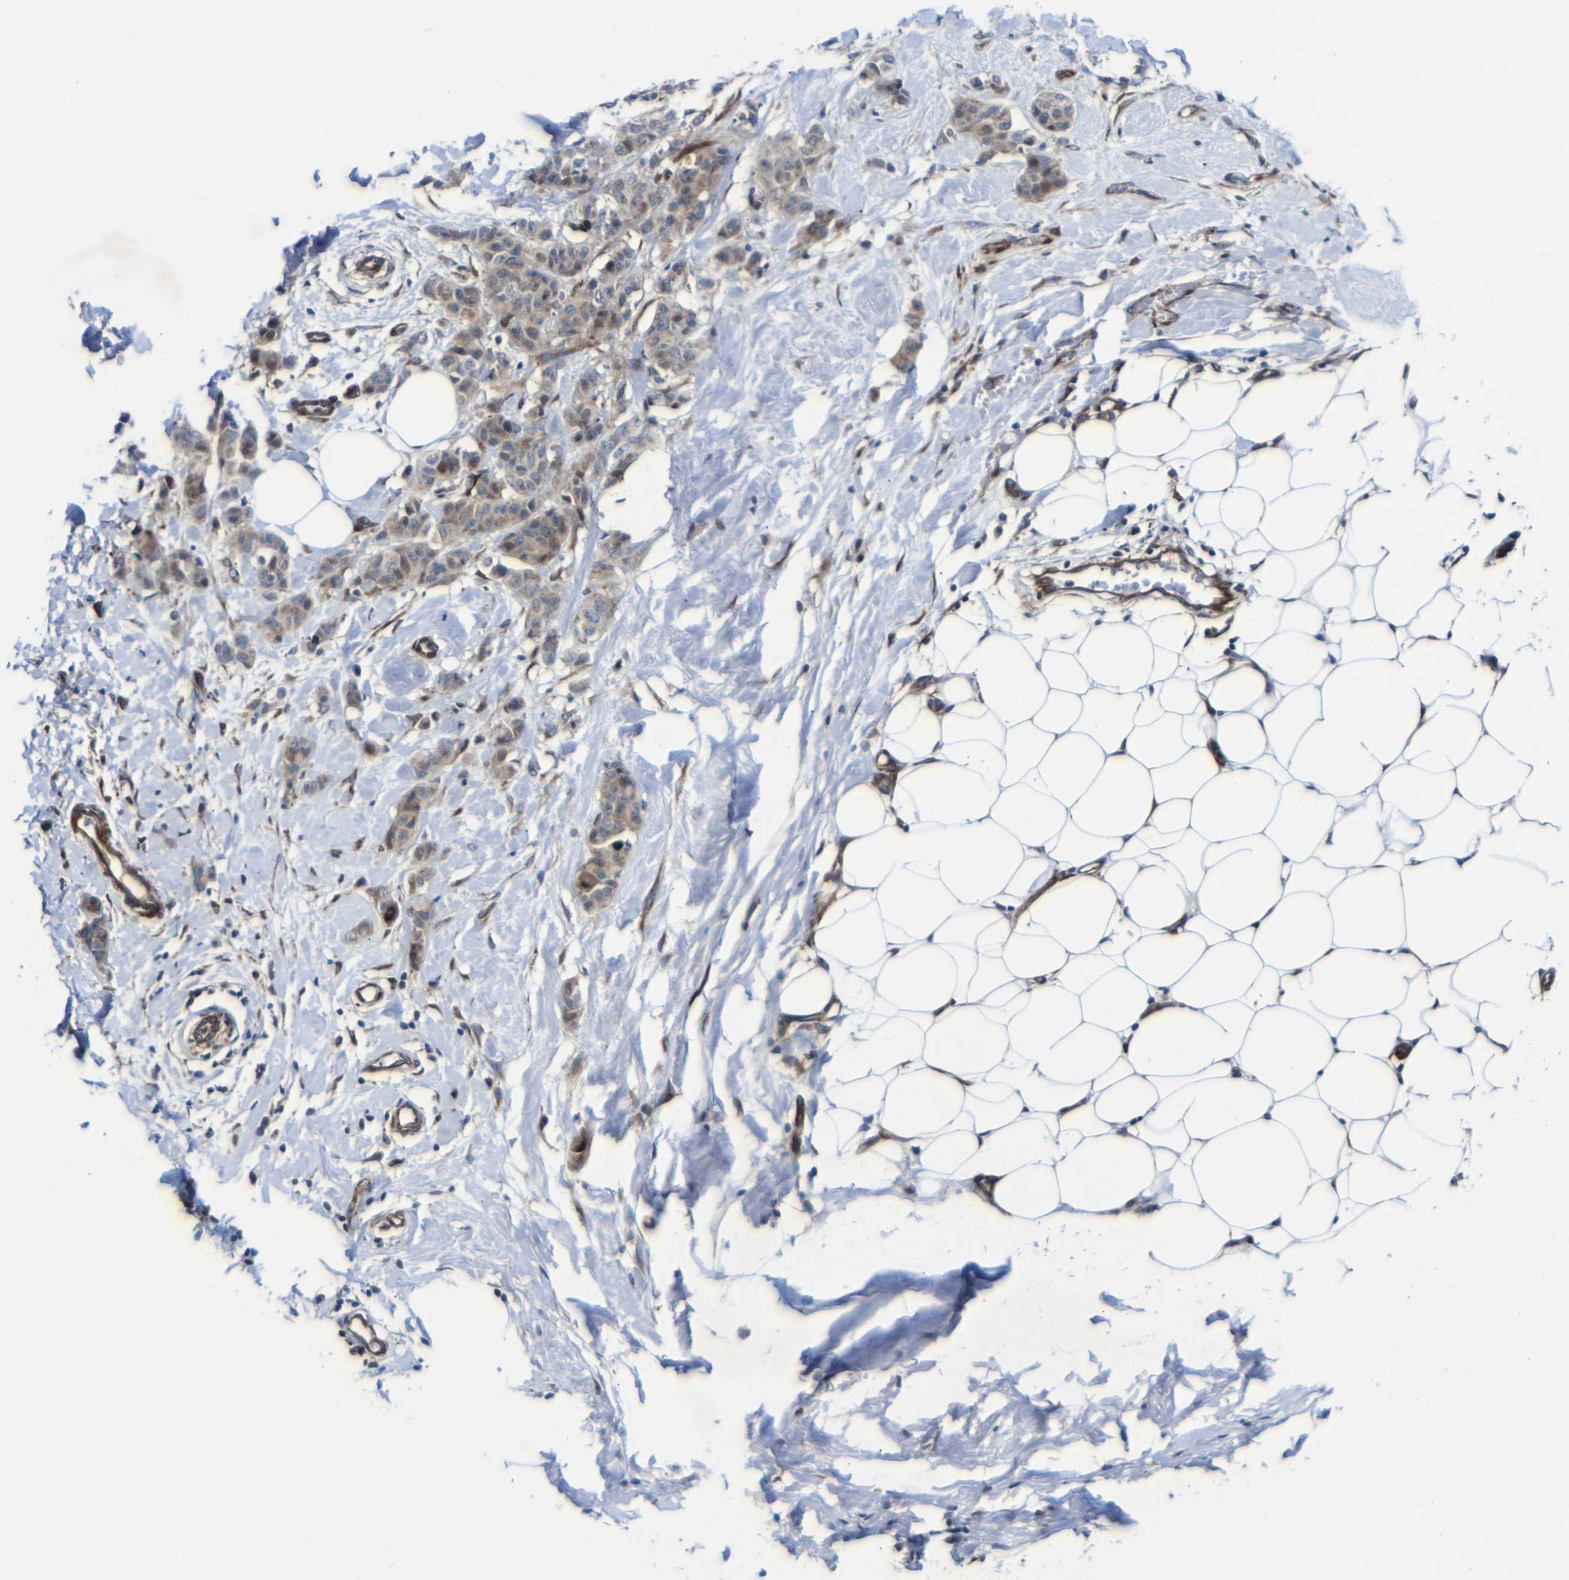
{"staining": {"intensity": "moderate", "quantity": ">75%", "location": "cytoplasmic/membranous"}, "tissue": "breast cancer", "cell_type": "Tumor cells", "image_type": "cancer", "snomed": [{"axis": "morphology", "description": "Normal tissue, NOS"}, {"axis": "morphology", "description": "Duct carcinoma"}, {"axis": "topography", "description": "Breast"}], "caption": "Immunohistochemistry (DAB (3,3'-diaminobenzidine)) staining of human breast cancer displays moderate cytoplasmic/membranous protein positivity in approximately >75% of tumor cells. The staining was performed using DAB to visualize the protein expression in brown, while the nuclei were stained in blue with hematoxylin (Magnification: 20x).", "gene": "PARP14", "patient": {"sex": "female", "age": 40}}